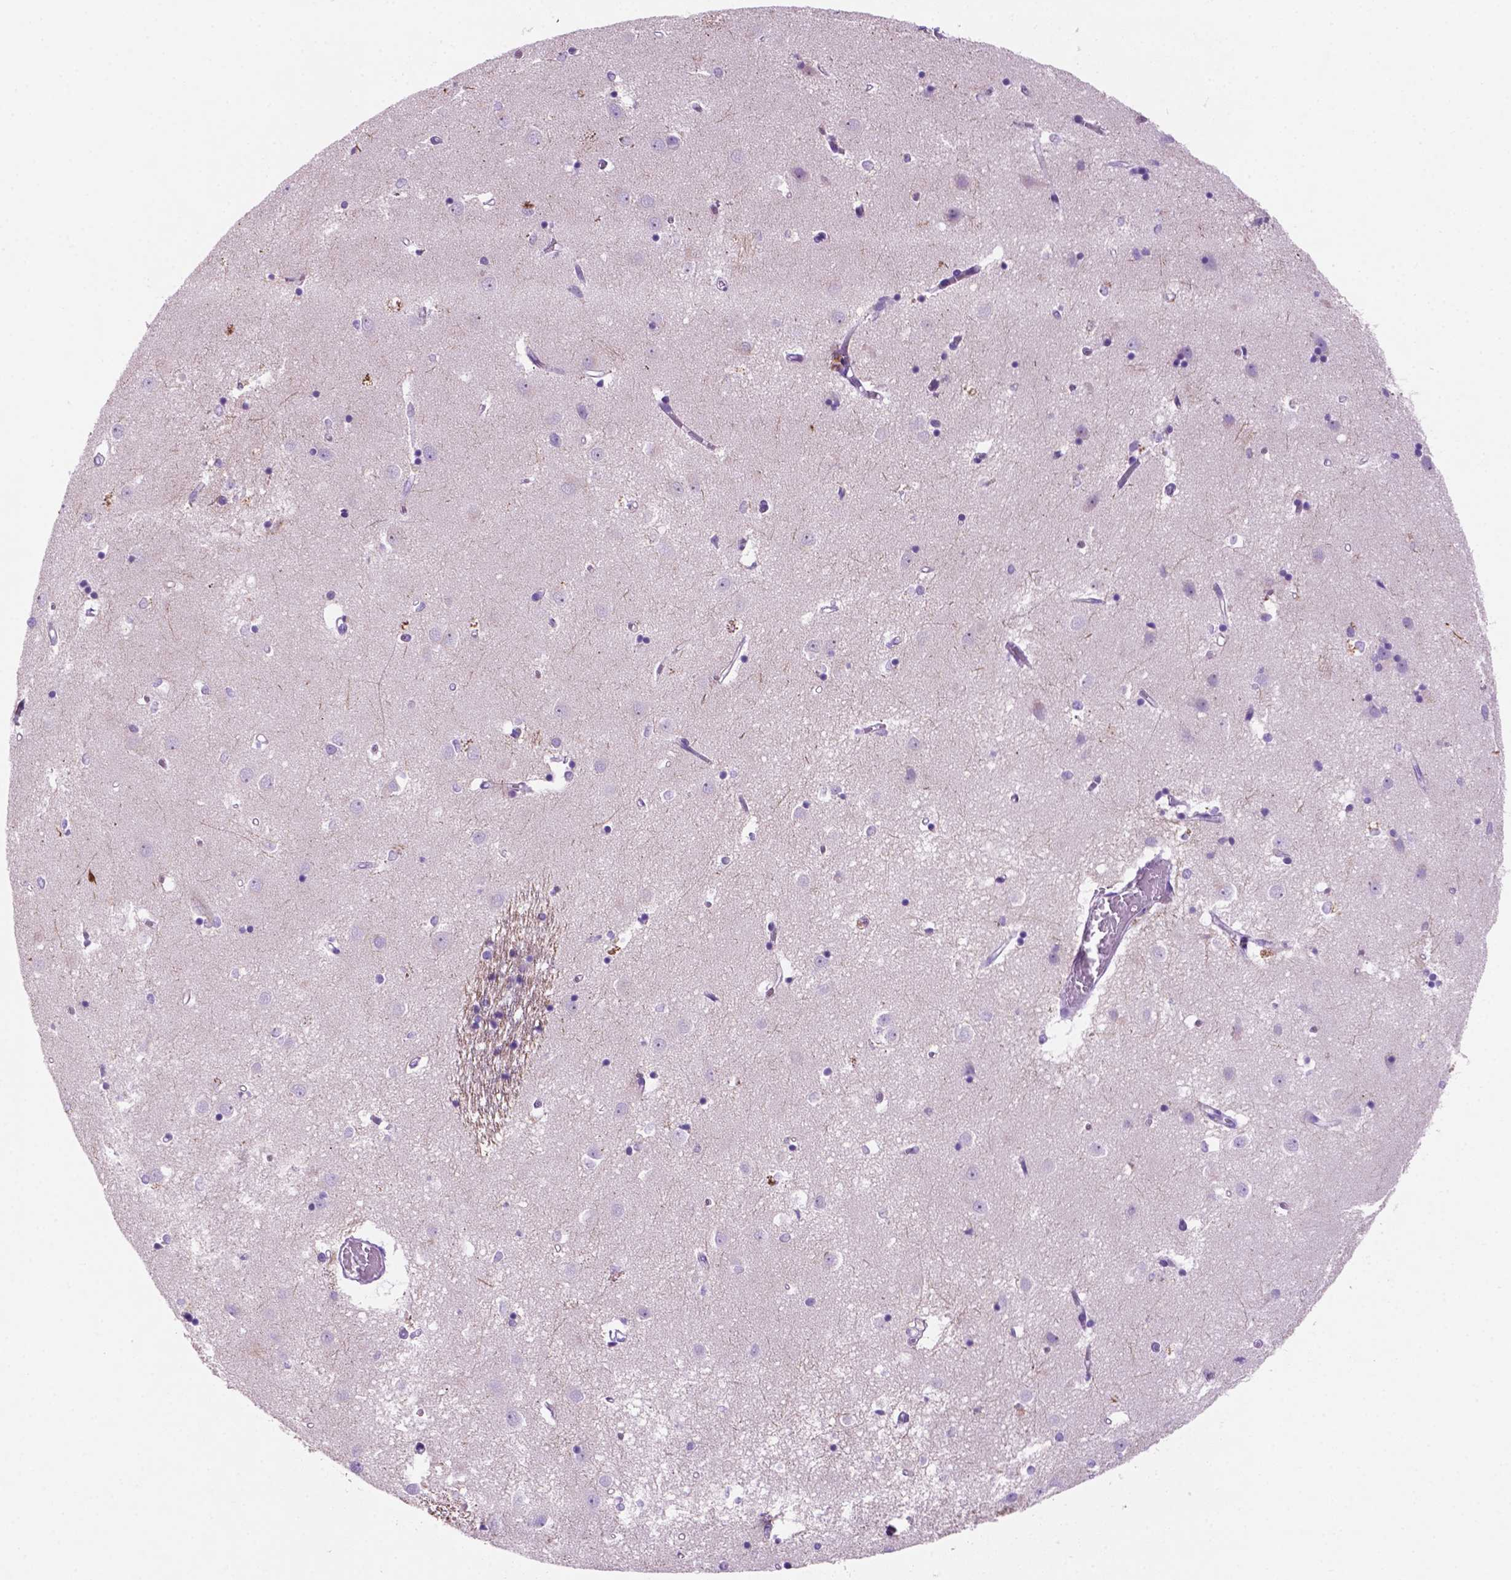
{"staining": {"intensity": "negative", "quantity": "none", "location": "none"}, "tissue": "caudate", "cell_type": "Glial cells", "image_type": "normal", "snomed": [{"axis": "morphology", "description": "Normal tissue, NOS"}, {"axis": "topography", "description": "Lateral ventricle wall"}], "caption": "DAB (3,3'-diaminobenzidine) immunohistochemical staining of benign caudate shows no significant staining in glial cells.", "gene": "POU4F1", "patient": {"sex": "male", "age": 54}}